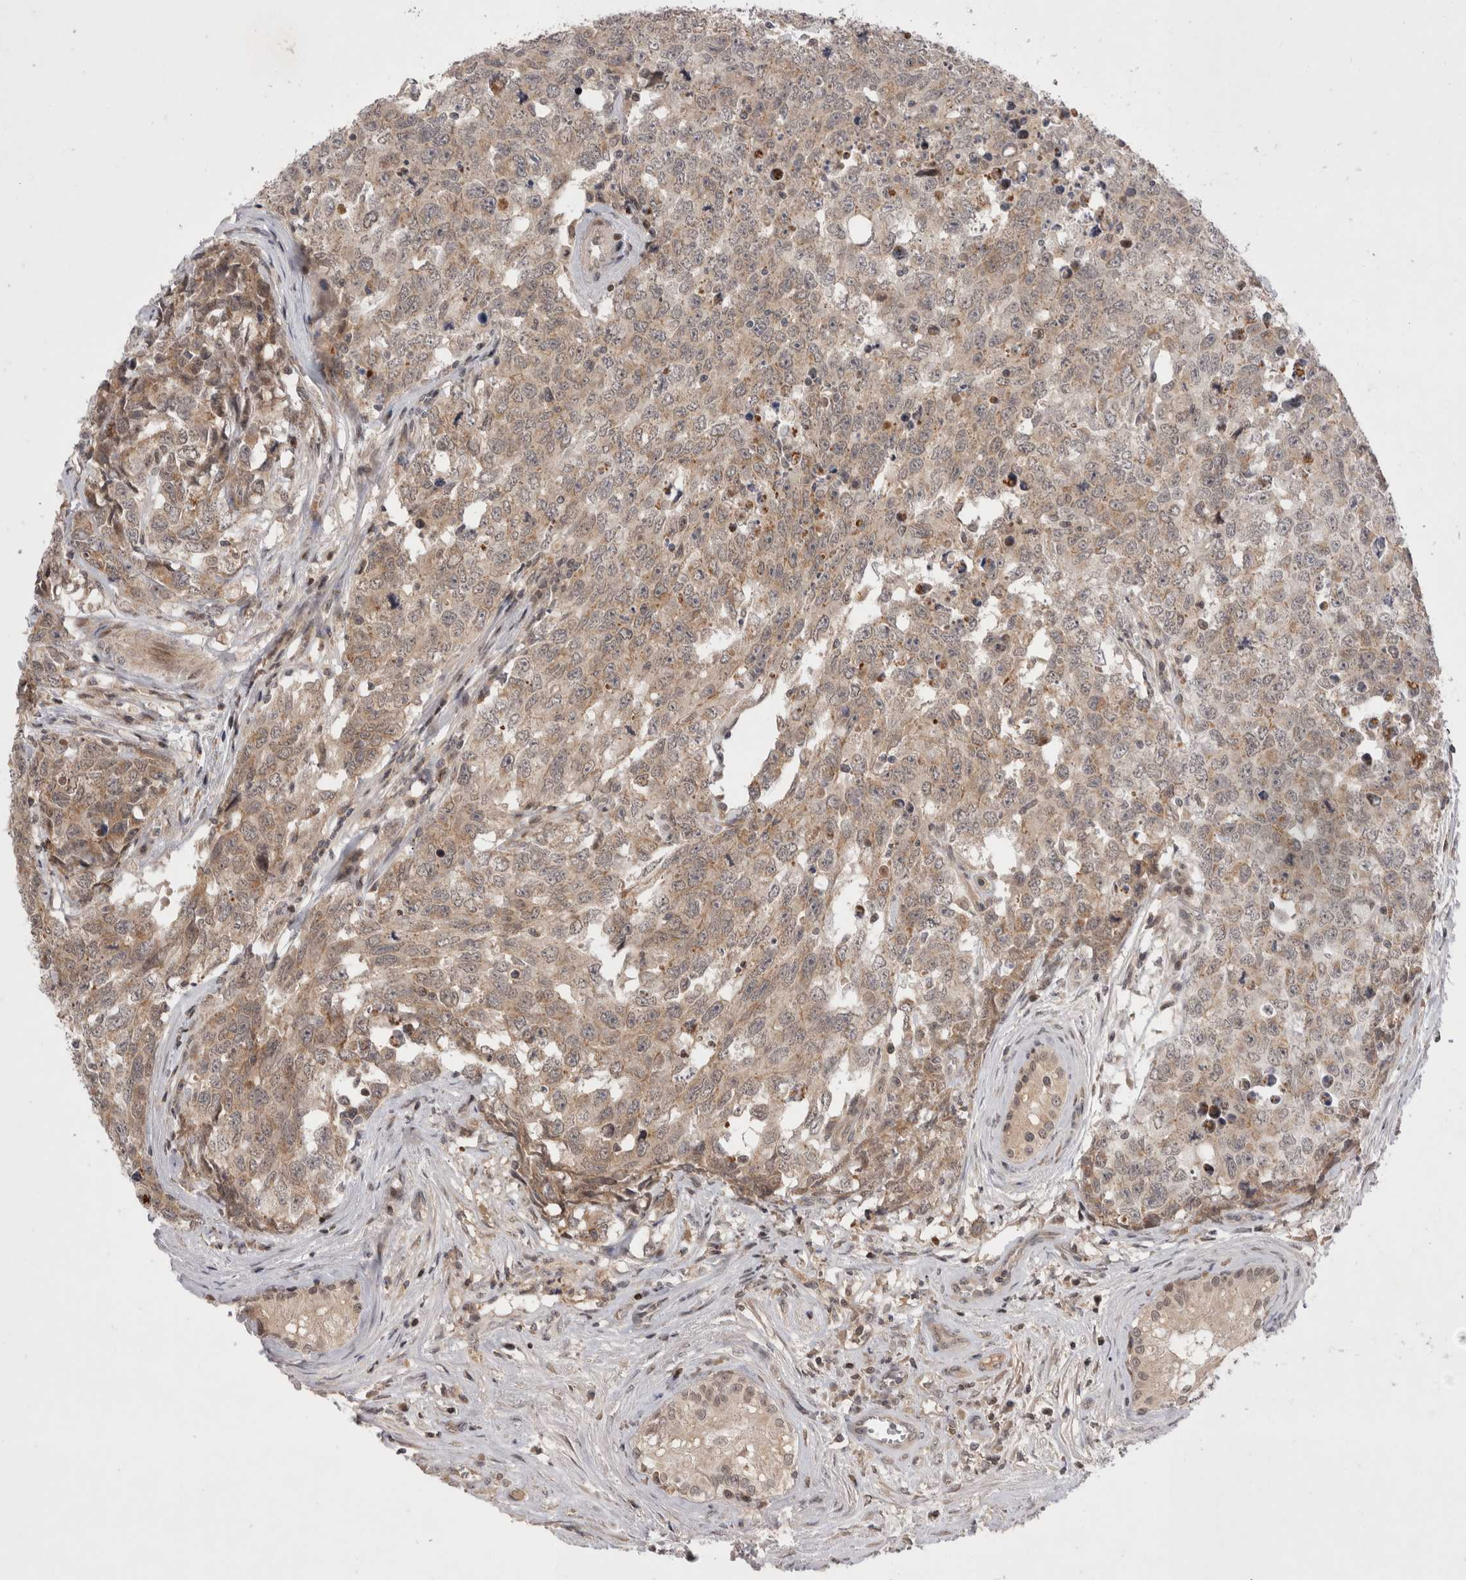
{"staining": {"intensity": "weak", "quantity": ">75%", "location": "cytoplasmic/membranous"}, "tissue": "testis cancer", "cell_type": "Tumor cells", "image_type": "cancer", "snomed": [{"axis": "morphology", "description": "Carcinoma, Embryonal, NOS"}, {"axis": "topography", "description": "Testis"}], "caption": "Immunohistochemistry (IHC) of human embryonal carcinoma (testis) displays low levels of weak cytoplasmic/membranous staining in approximately >75% of tumor cells. (Stains: DAB in brown, nuclei in blue, Microscopy: brightfield microscopy at high magnification).", "gene": "PLEKHM1", "patient": {"sex": "male", "age": 28}}